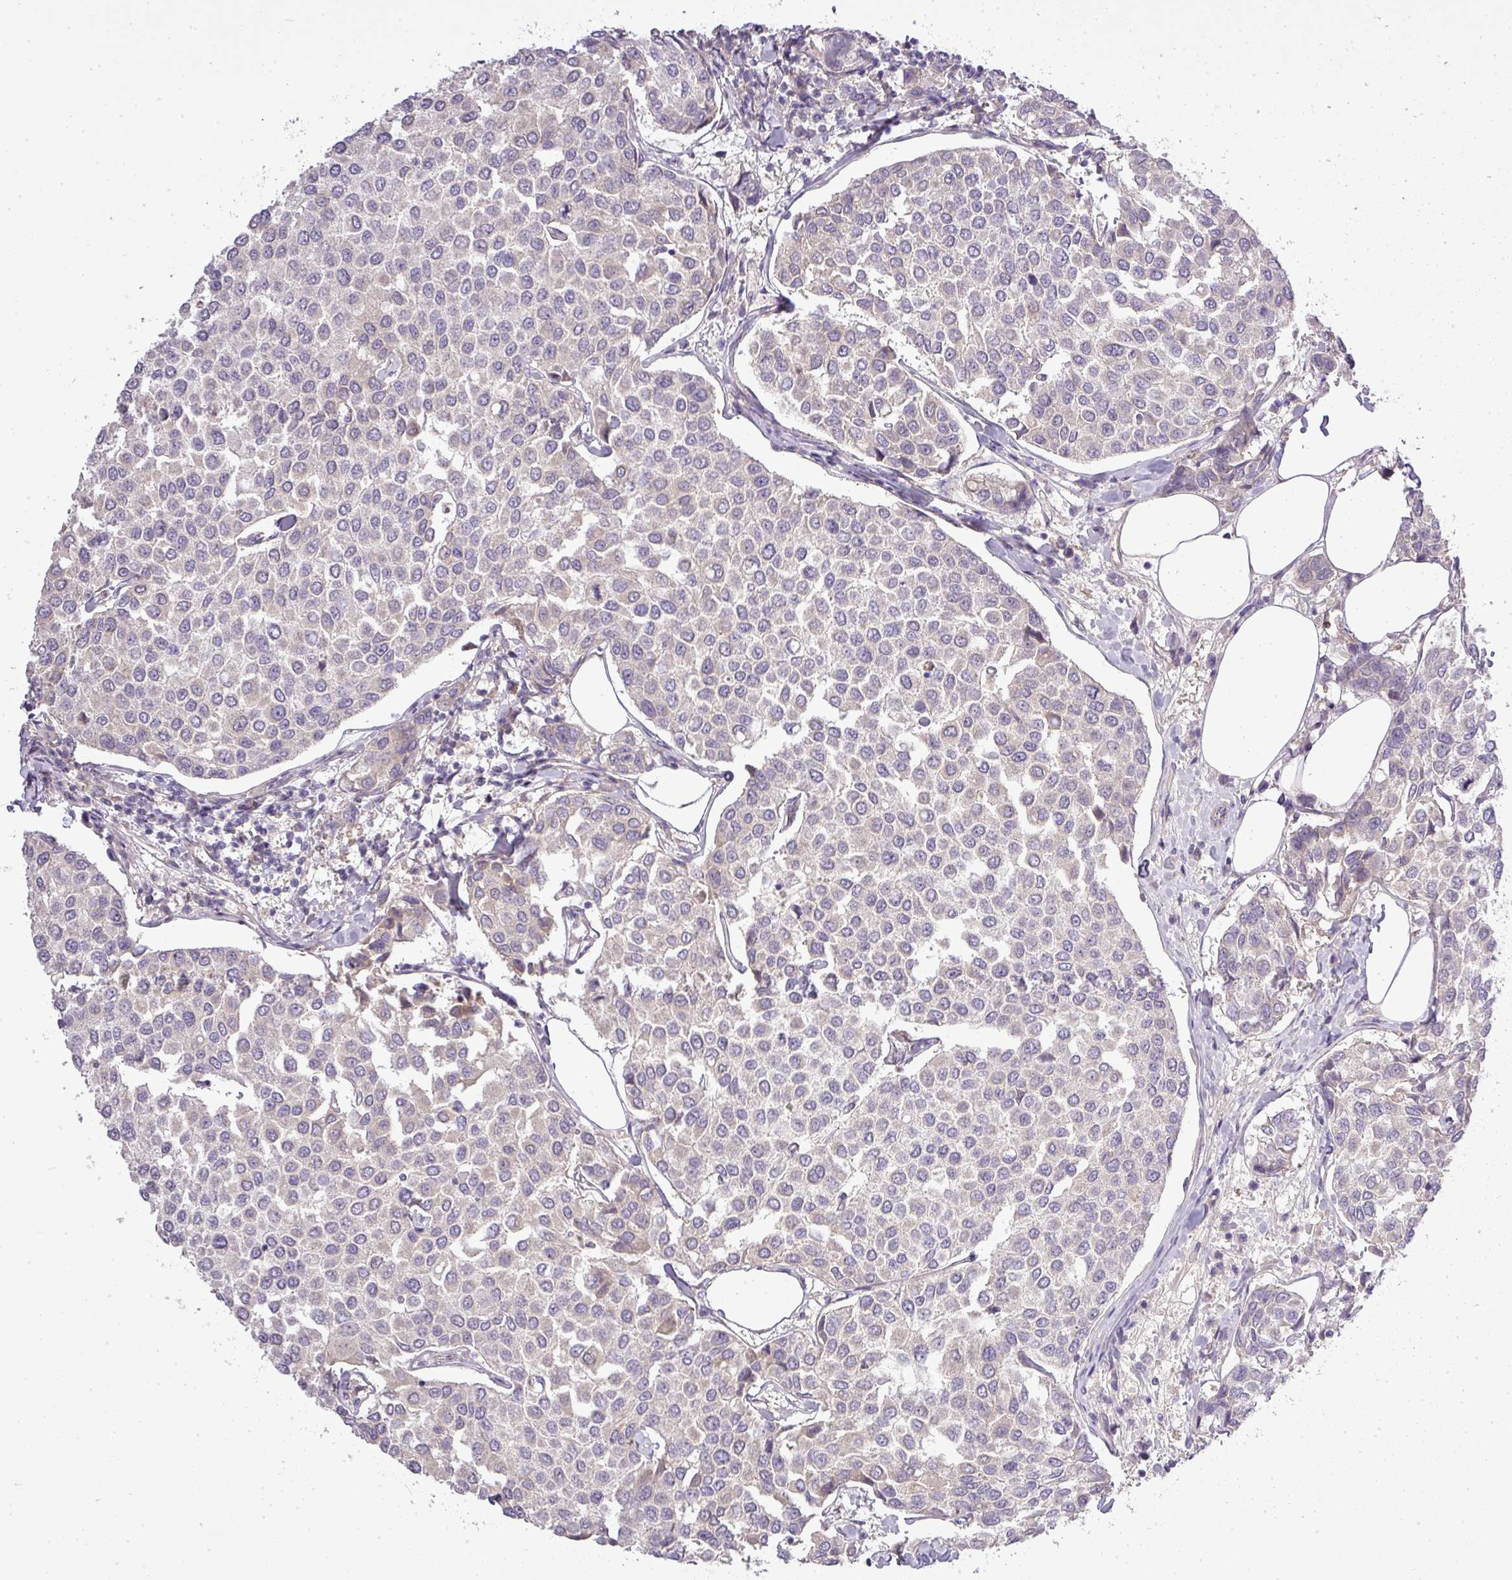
{"staining": {"intensity": "negative", "quantity": "none", "location": "none"}, "tissue": "breast cancer", "cell_type": "Tumor cells", "image_type": "cancer", "snomed": [{"axis": "morphology", "description": "Duct carcinoma"}, {"axis": "topography", "description": "Breast"}], "caption": "Breast invasive ductal carcinoma stained for a protein using IHC exhibits no staining tumor cells.", "gene": "PDRG1", "patient": {"sex": "female", "age": 55}}